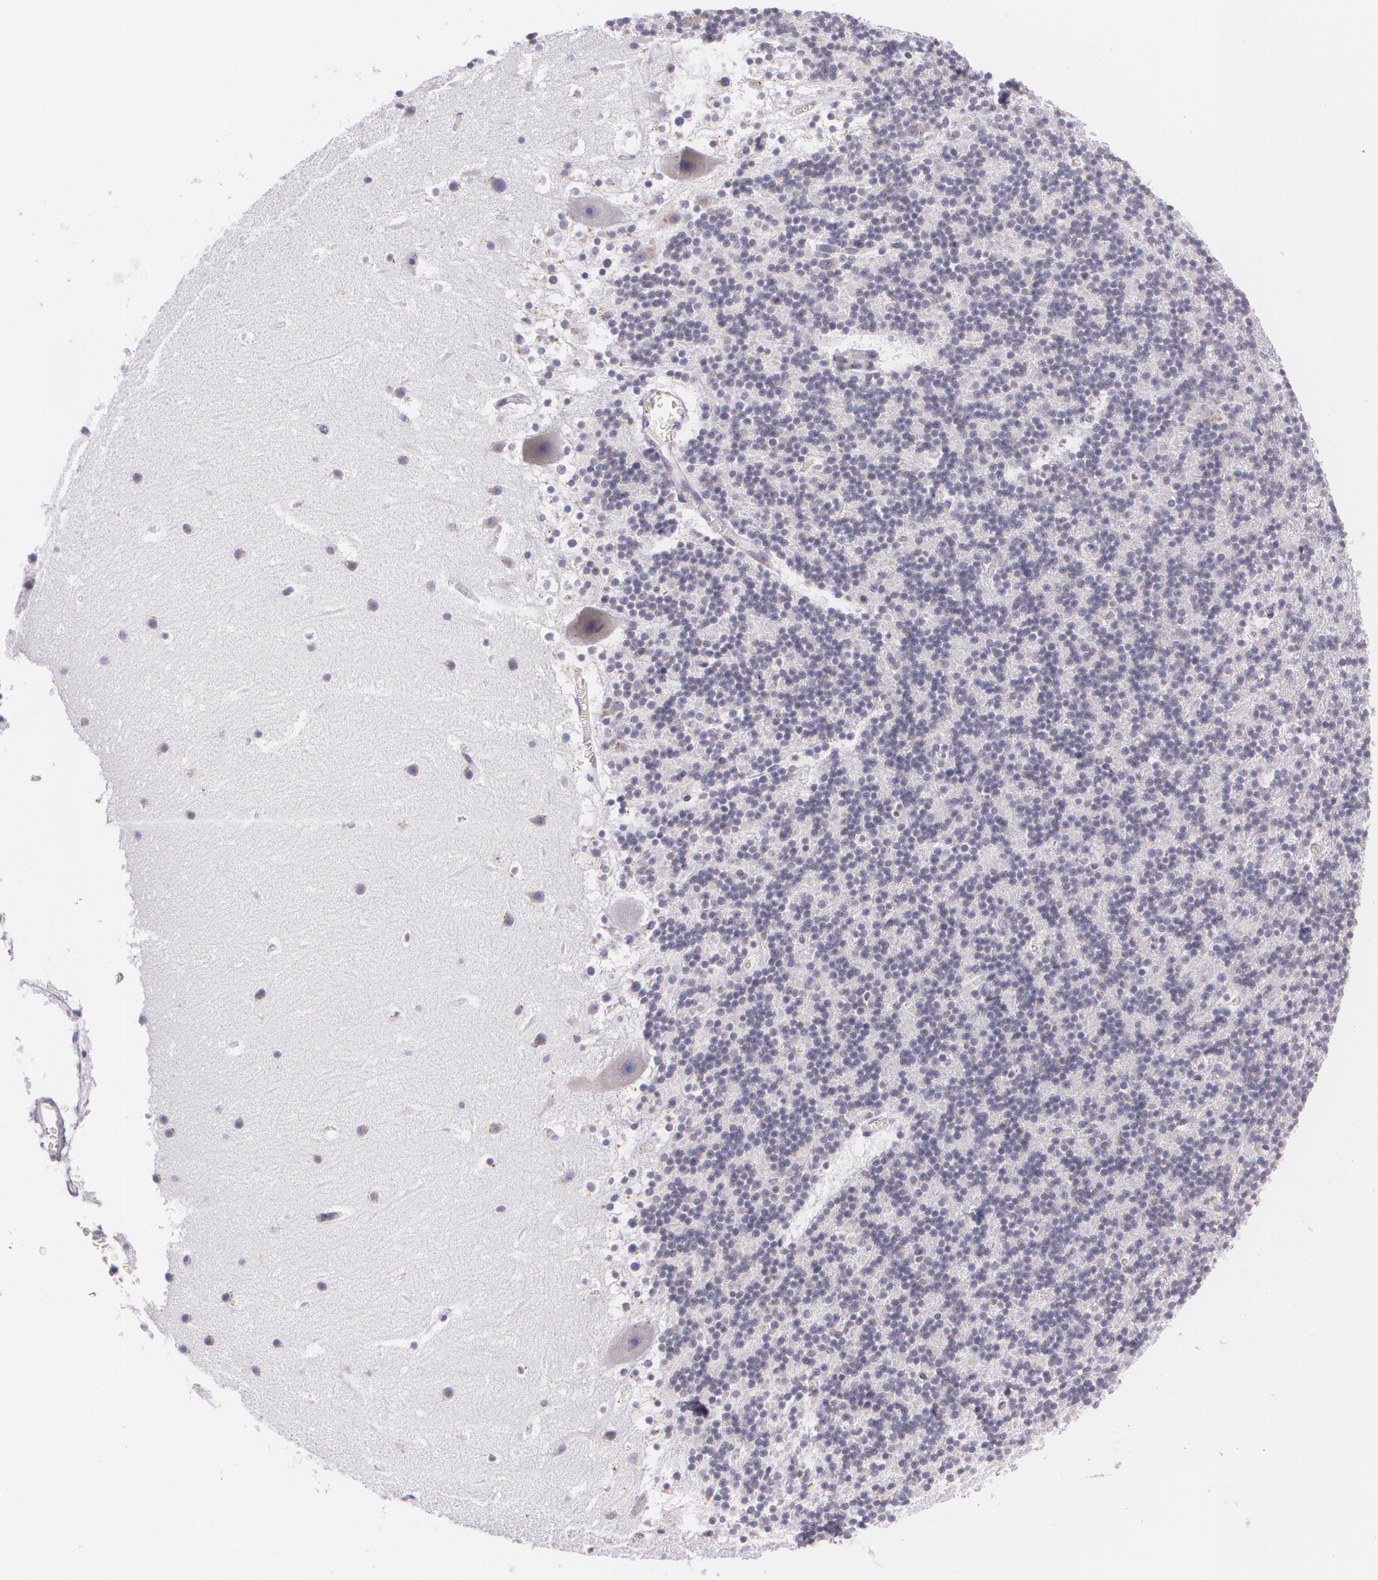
{"staining": {"intensity": "negative", "quantity": "none", "location": "none"}, "tissue": "cerebellum", "cell_type": "Cells in granular layer", "image_type": "normal", "snomed": [{"axis": "morphology", "description": "Normal tissue, NOS"}, {"axis": "topography", "description": "Cerebellum"}], "caption": "The IHC micrograph has no significant staining in cells in granular layer of cerebellum. (Brightfield microscopy of DAB immunohistochemistry at high magnification).", "gene": "CILK1", "patient": {"sex": "male", "age": 45}}